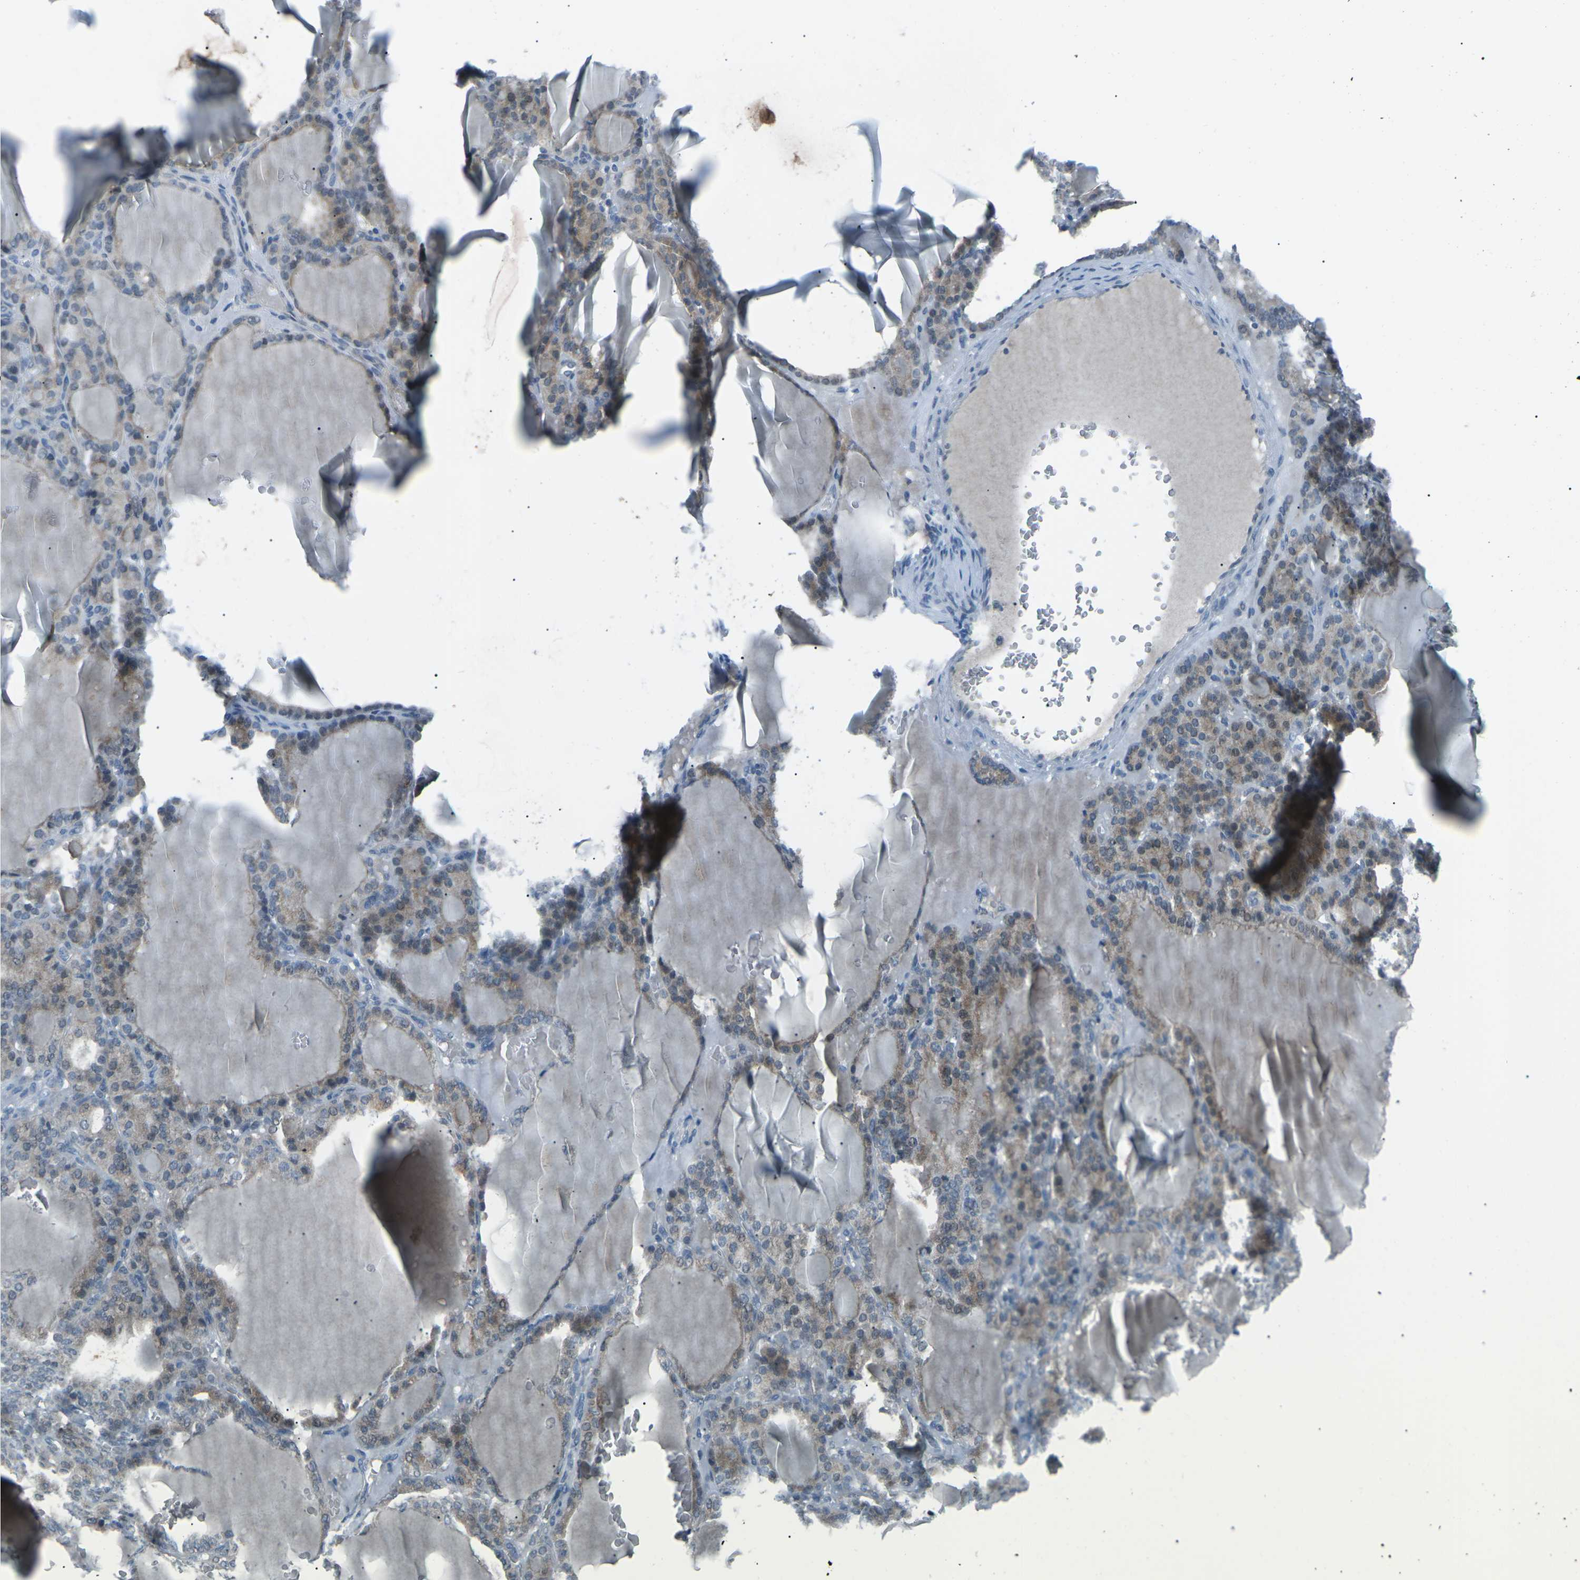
{"staining": {"intensity": "weak", "quantity": ">75%", "location": "cytoplasmic/membranous"}, "tissue": "thyroid gland", "cell_type": "Glandular cells", "image_type": "normal", "snomed": [{"axis": "morphology", "description": "Normal tissue, NOS"}, {"axis": "topography", "description": "Thyroid gland"}], "caption": "This micrograph exhibits IHC staining of unremarkable human thyroid gland, with low weak cytoplasmic/membranous expression in about >75% of glandular cells.", "gene": "PRKCA", "patient": {"sex": "female", "age": 28}}